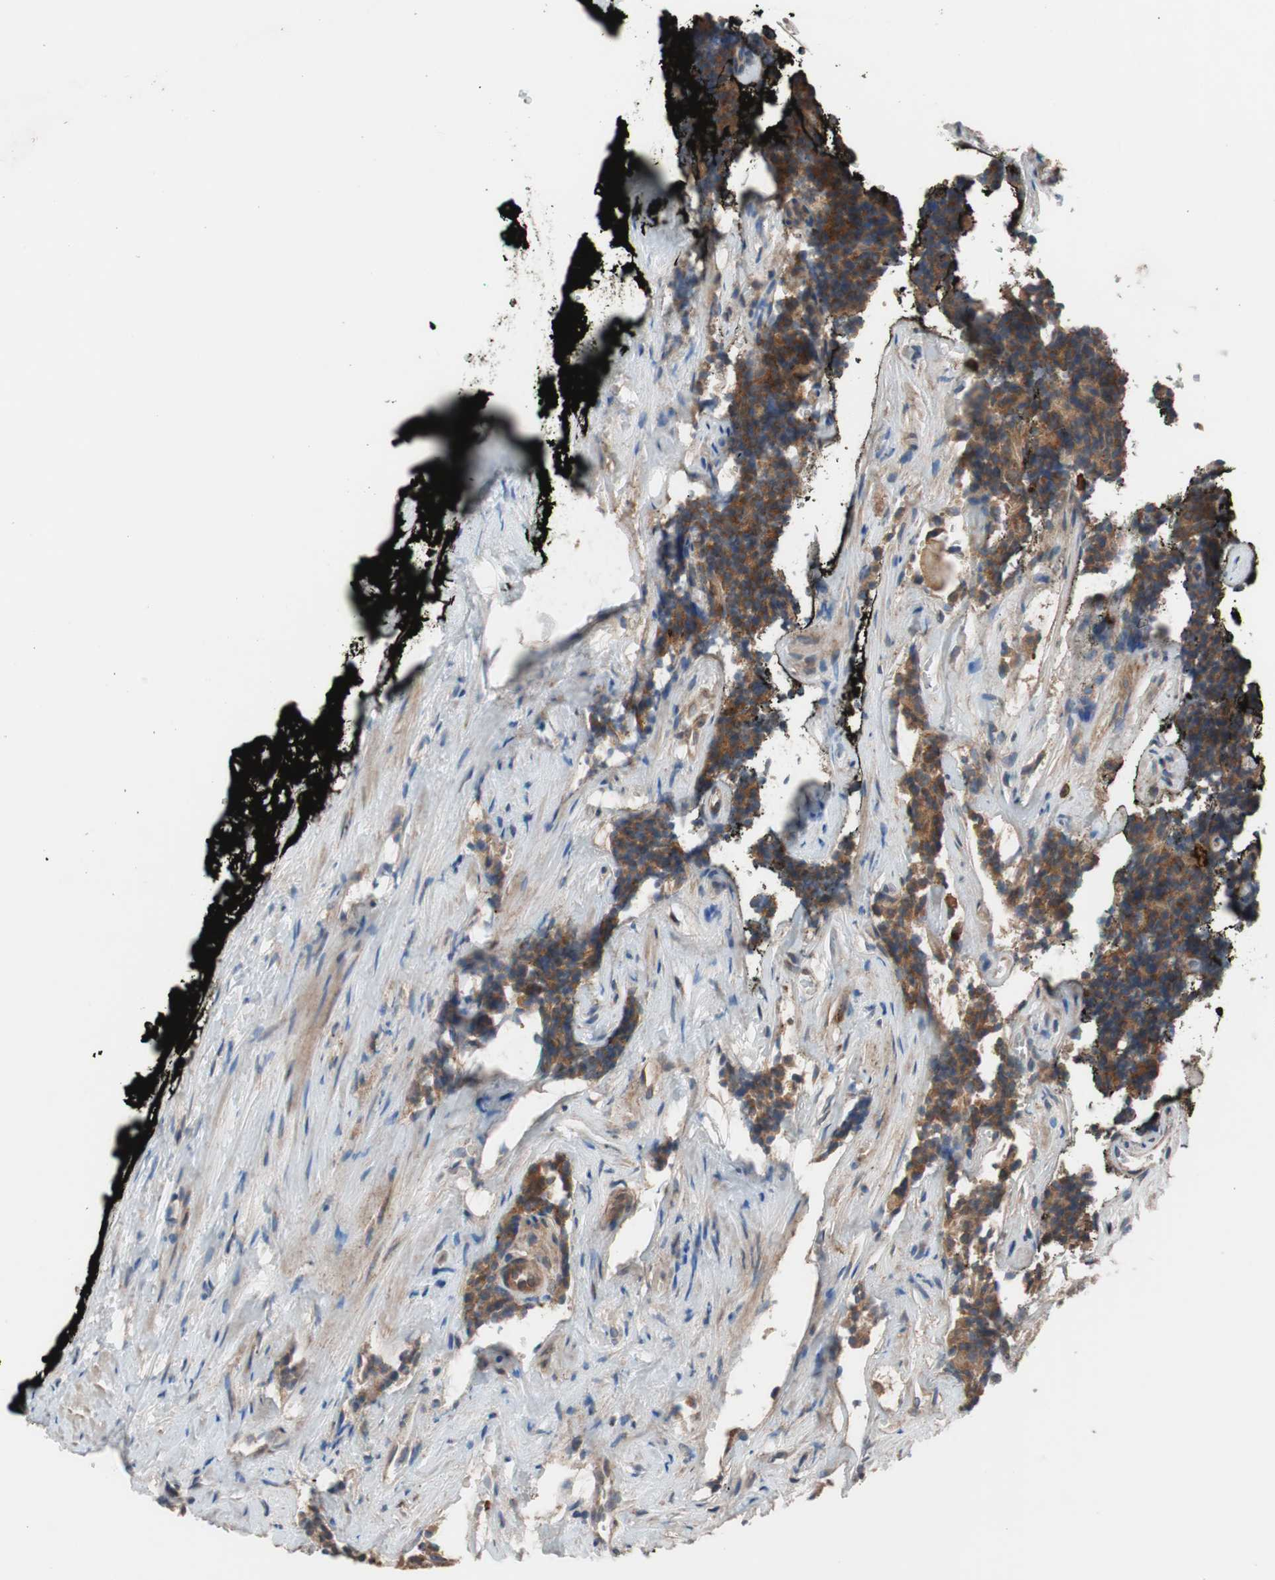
{"staining": {"intensity": "moderate", "quantity": ">75%", "location": "cytoplasmic/membranous"}, "tissue": "prostate cancer", "cell_type": "Tumor cells", "image_type": "cancer", "snomed": [{"axis": "morphology", "description": "Adenocarcinoma, High grade"}, {"axis": "topography", "description": "Prostate"}], "caption": "This is an image of immunohistochemistry staining of prostate cancer, which shows moderate staining in the cytoplasmic/membranous of tumor cells.", "gene": "SDC4", "patient": {"sex": "male", "age": 58}}